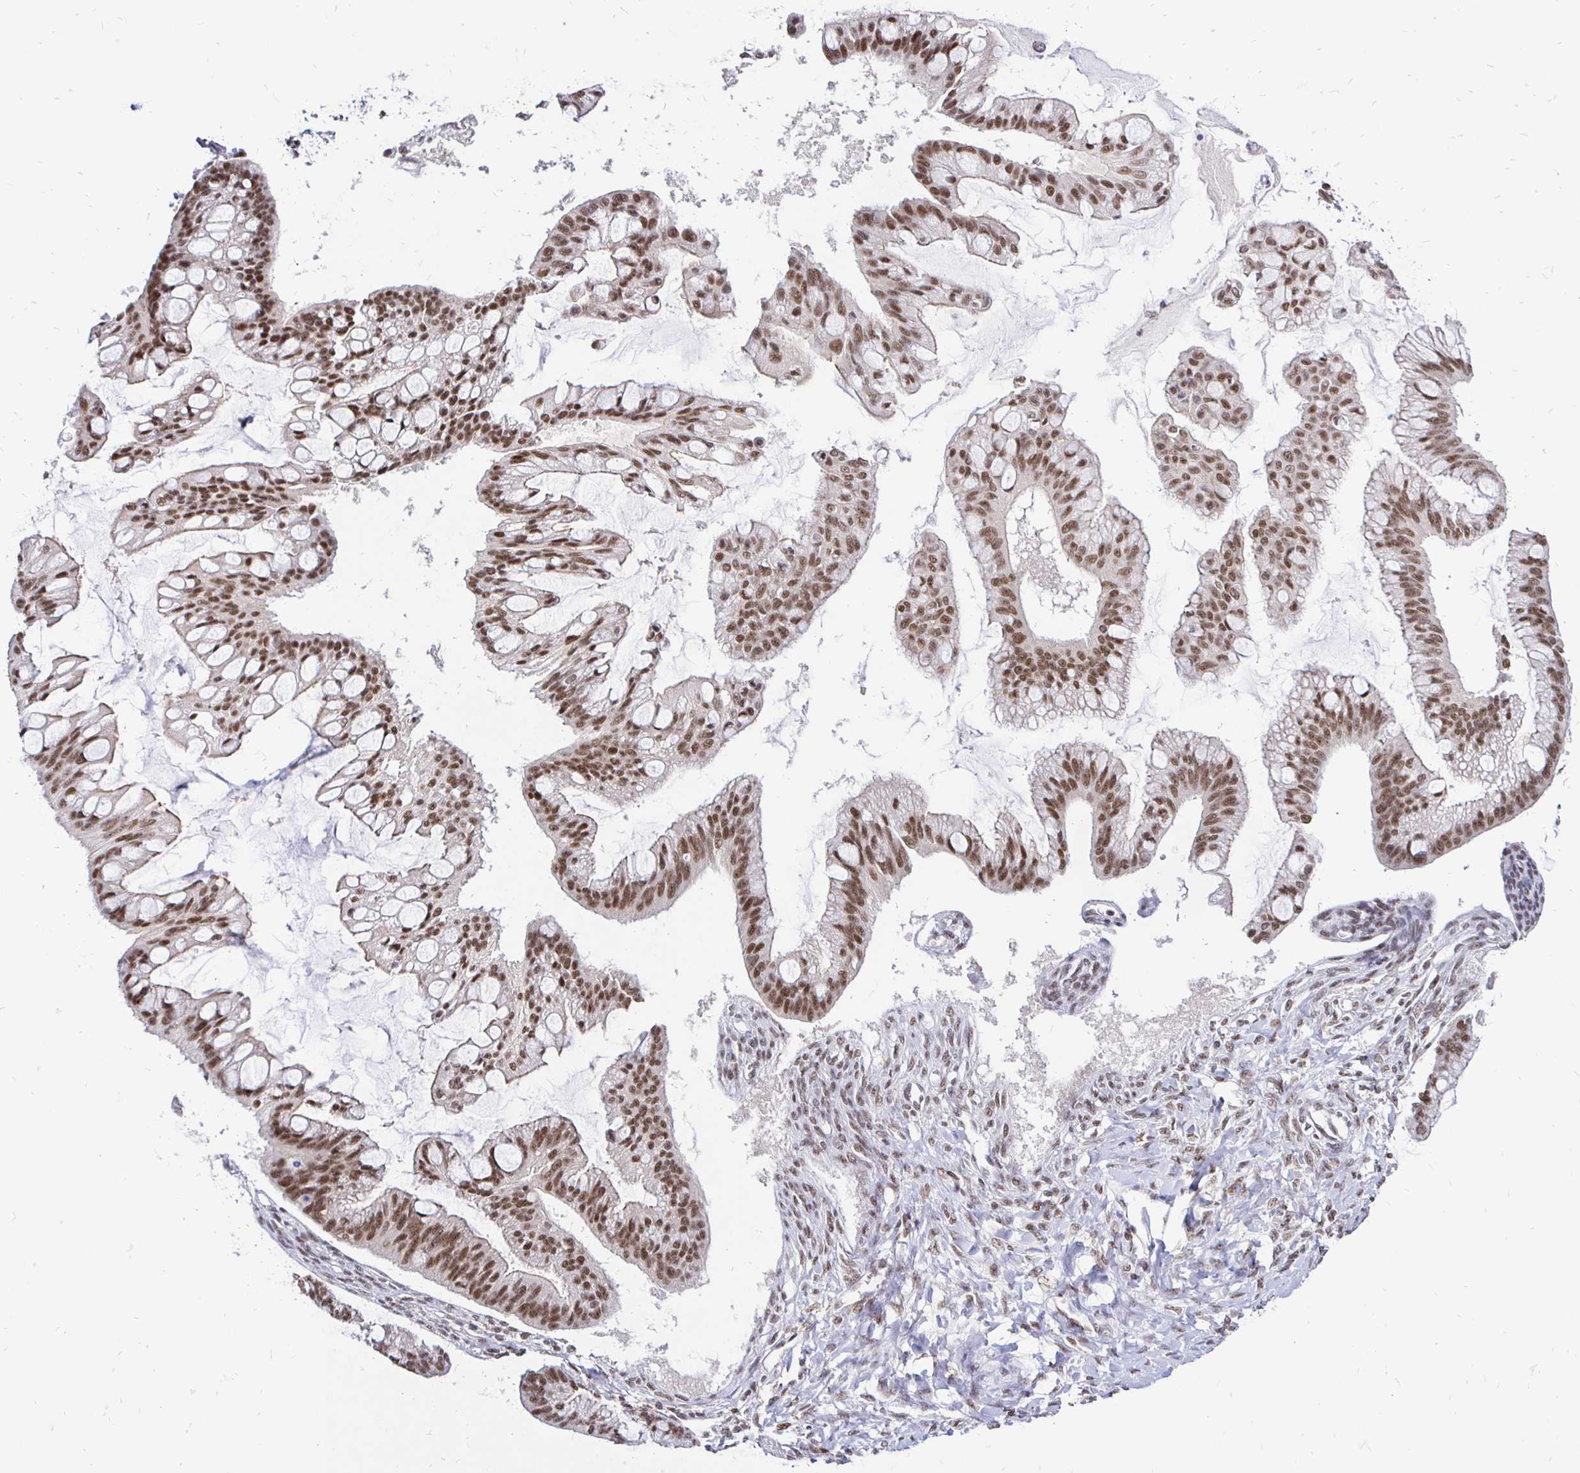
{"staining": {"intensity": "moderate", "quantity": ">75%", "location": "nuclear"}, "tissue": "ovarian cancer", "cell_type": "Tumor cells", "image_type": "cancer", "snomed": [{"axis": "morphology", "description": "Cystadenocarcinoma, mucinous, NOS"}, {"axis": "topography", "description": "Ovary"}], "caption": "Ovarian cancer tissue exhibits moderate nuclear positivity in approximately >75% of tumor cells", "gene": "SIN3A", "patient": {"sex": "female", "age": 73}}